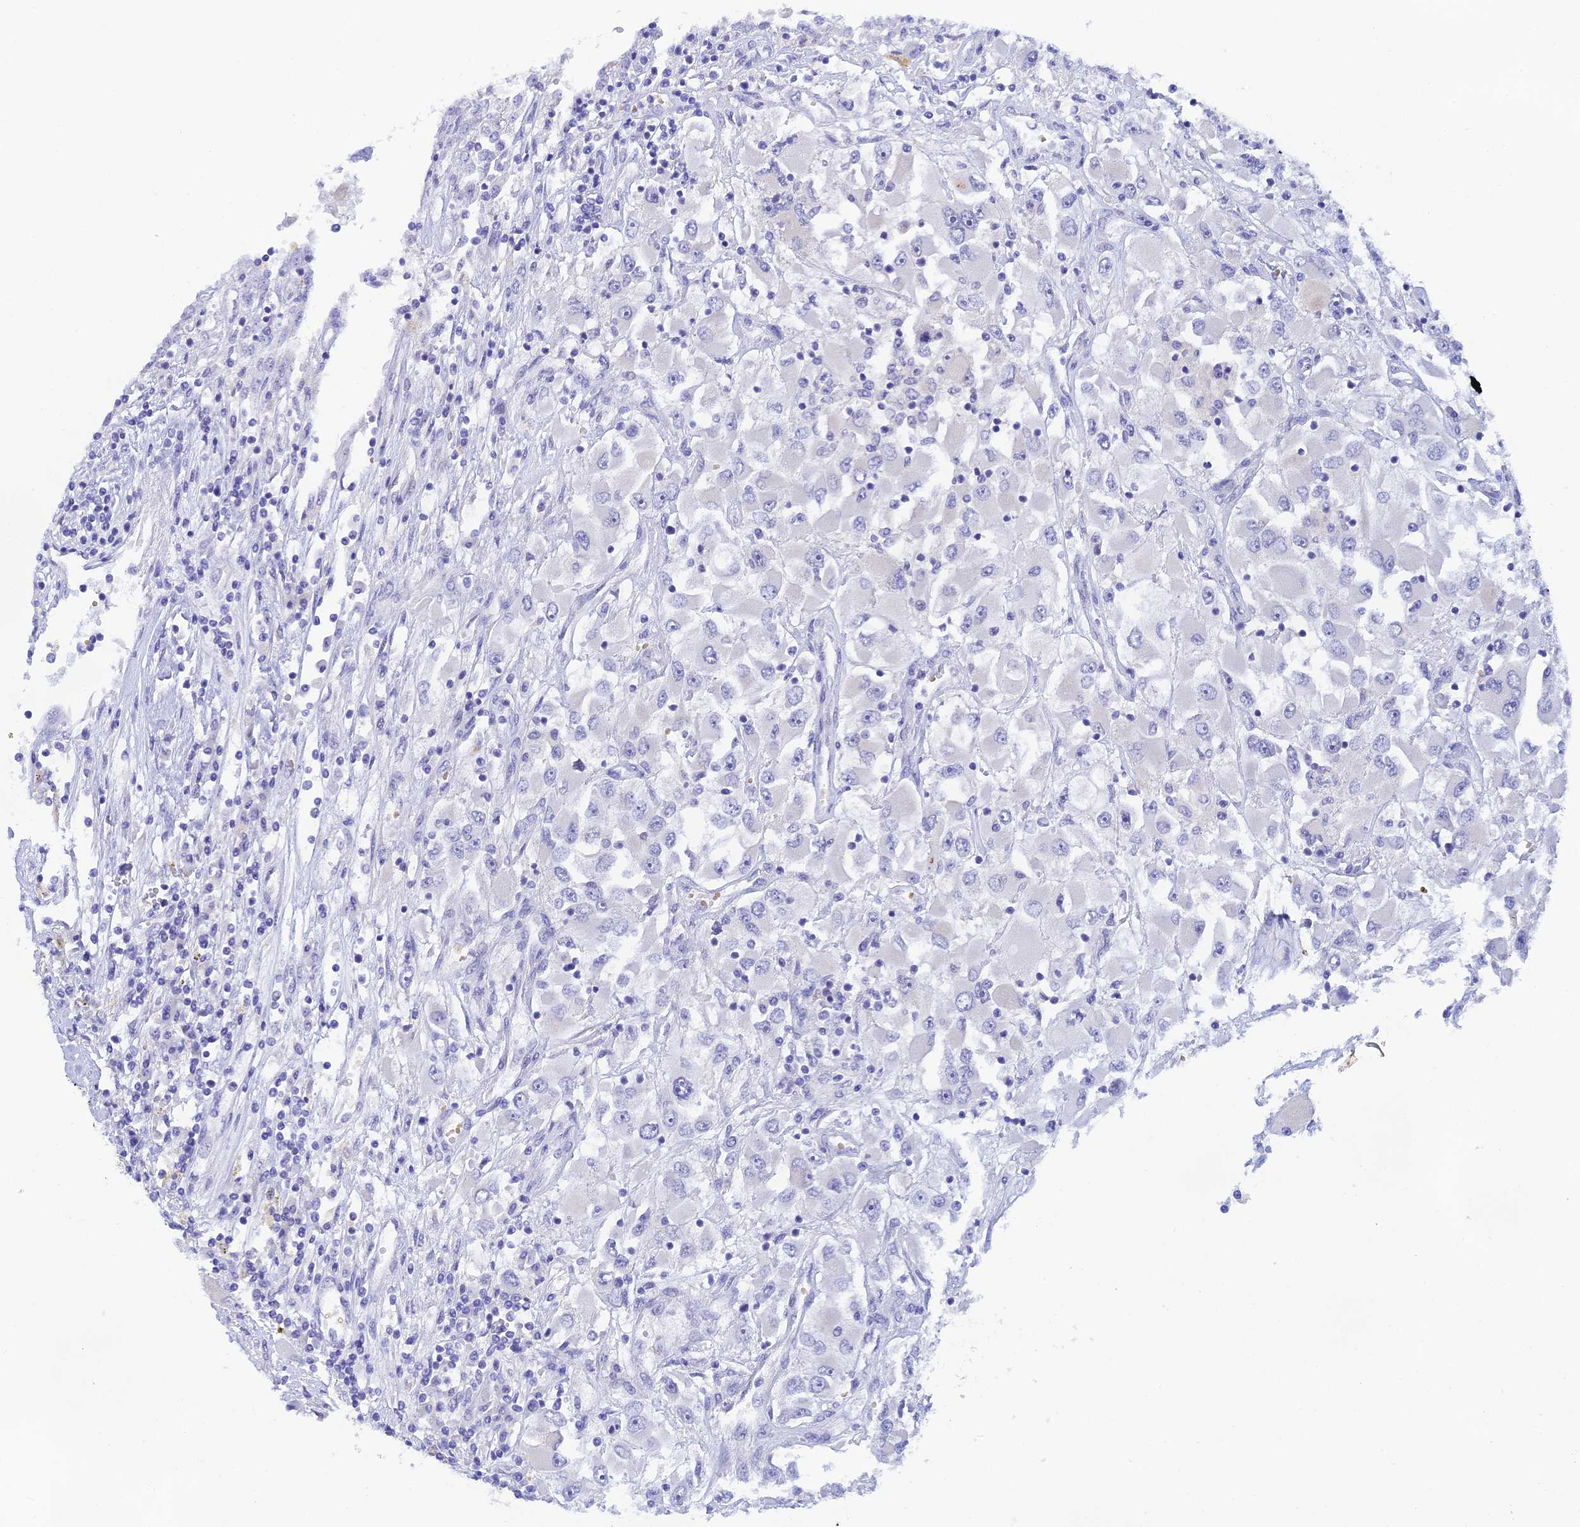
{"staining": {"intensity": "negative", "quantity": "none", "location": "none"}, "tissue": "renal cancer", "cell_type": "Tumor cells", "image_type": "cancer", "snomed": [{"axis": "morphology", "description": "Adenocarcinoma, NOS"}, {"axis": "topography", "description": "Kidney"}], "caption": "High power microscopy histopathology image of an IHC image of renal adenocarcinoma, revealing no significant staining in tumor cells.", "gene": "RASGEF1B", "patient": {"sex": "female", "age": 52}}